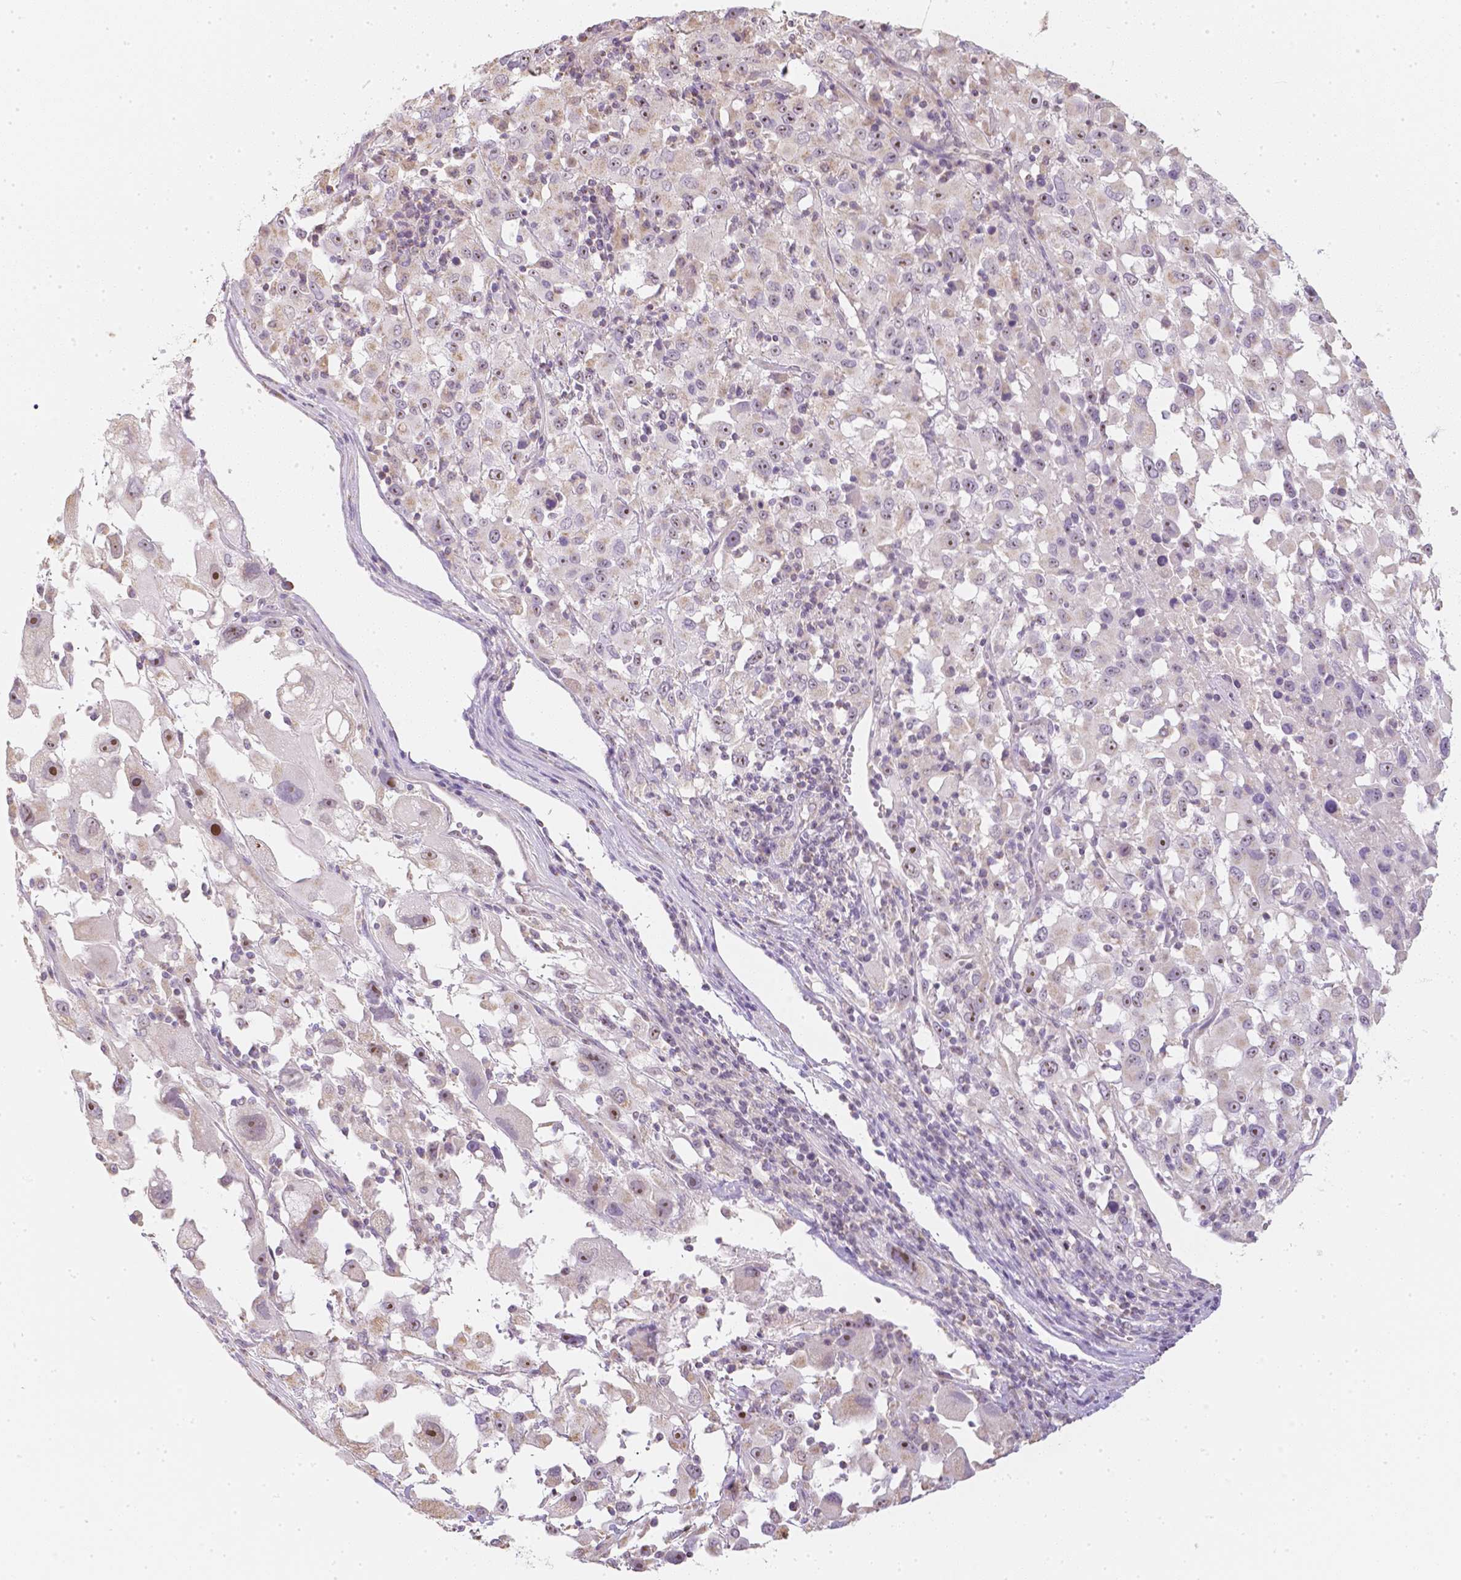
{"staining": {"intensity": "moderate", "quantity": ">75%", "location": "cytoplasmic/membranous,nuclear"}, "tissue": "melanoma", "cell_type": "Tumor cells", "image_type": "cancer", "snomed": [{"axis": "morphology", "description": "Malignant melanoma, Metastatic site"}, {"axis": "topography", "description": "Soft tissue"}], "caption": "A brown stain highlights moderate cytoplasmic/membranous and nuclear positivity of a protein in human malignant melanoma (metastatic site) tumor cells.", "gene": "NVL", "patient": {"sex": "male", "age": 50}}